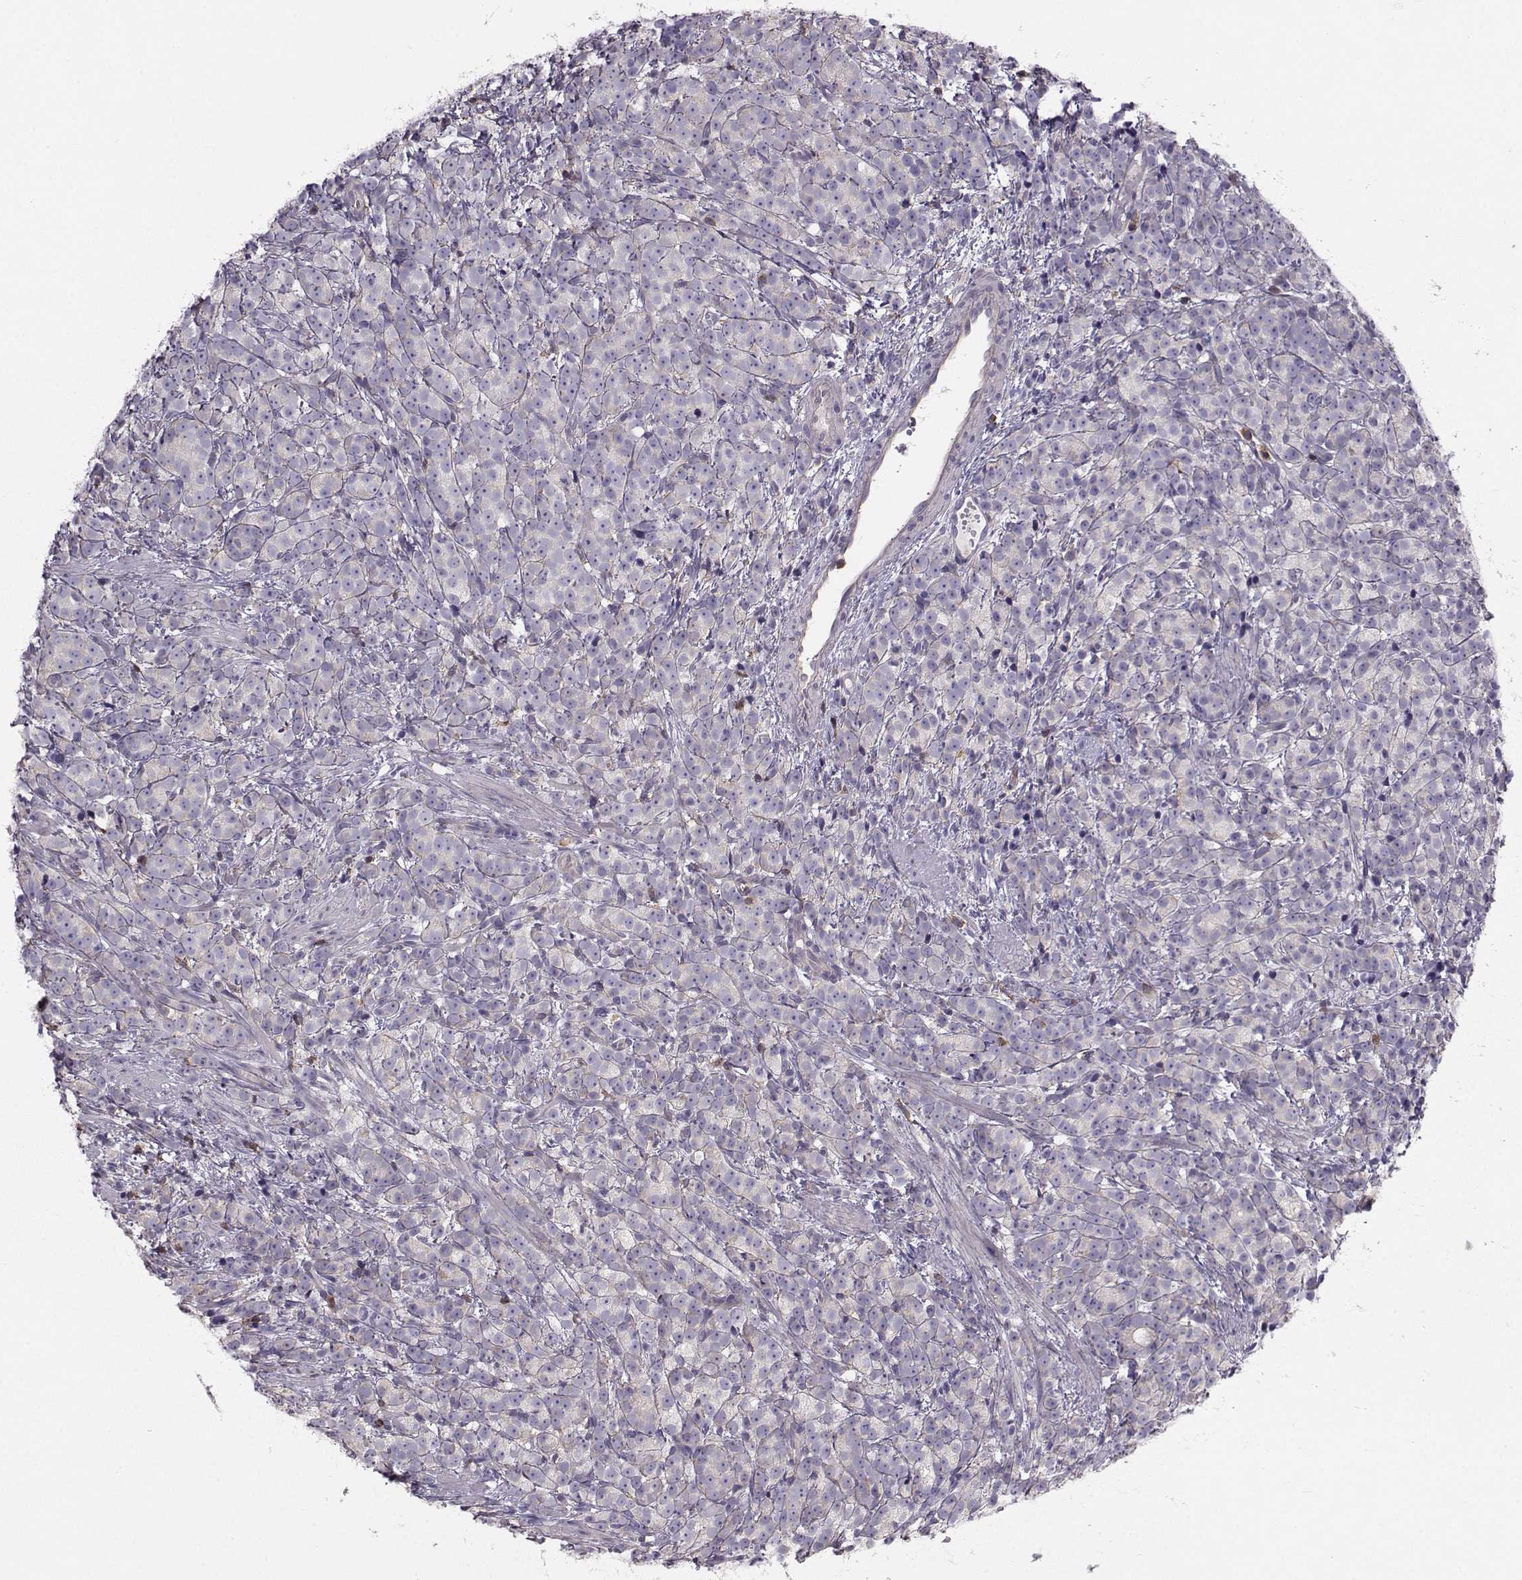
{"staining": {"intensity": "weak", "quantity": "25%-75%", "location": "cytoplasmic/membranous"}, "tissue": "prostate cancer", "cell_type": "Tumor cells", "image_type": "cancer", "snomed": [{"axis": "morphology", "description": "Adenocarcinoma, High grade"}, {"axis": "topography", "description": "Prostate"}], "caption": "Weak cytoplasmic/membranous protein expression is present in about 25%-75% of tumor cells in prostate cancer.", "gene": "ZBTB32", "patient": {"sex": "male", "age": 53}}